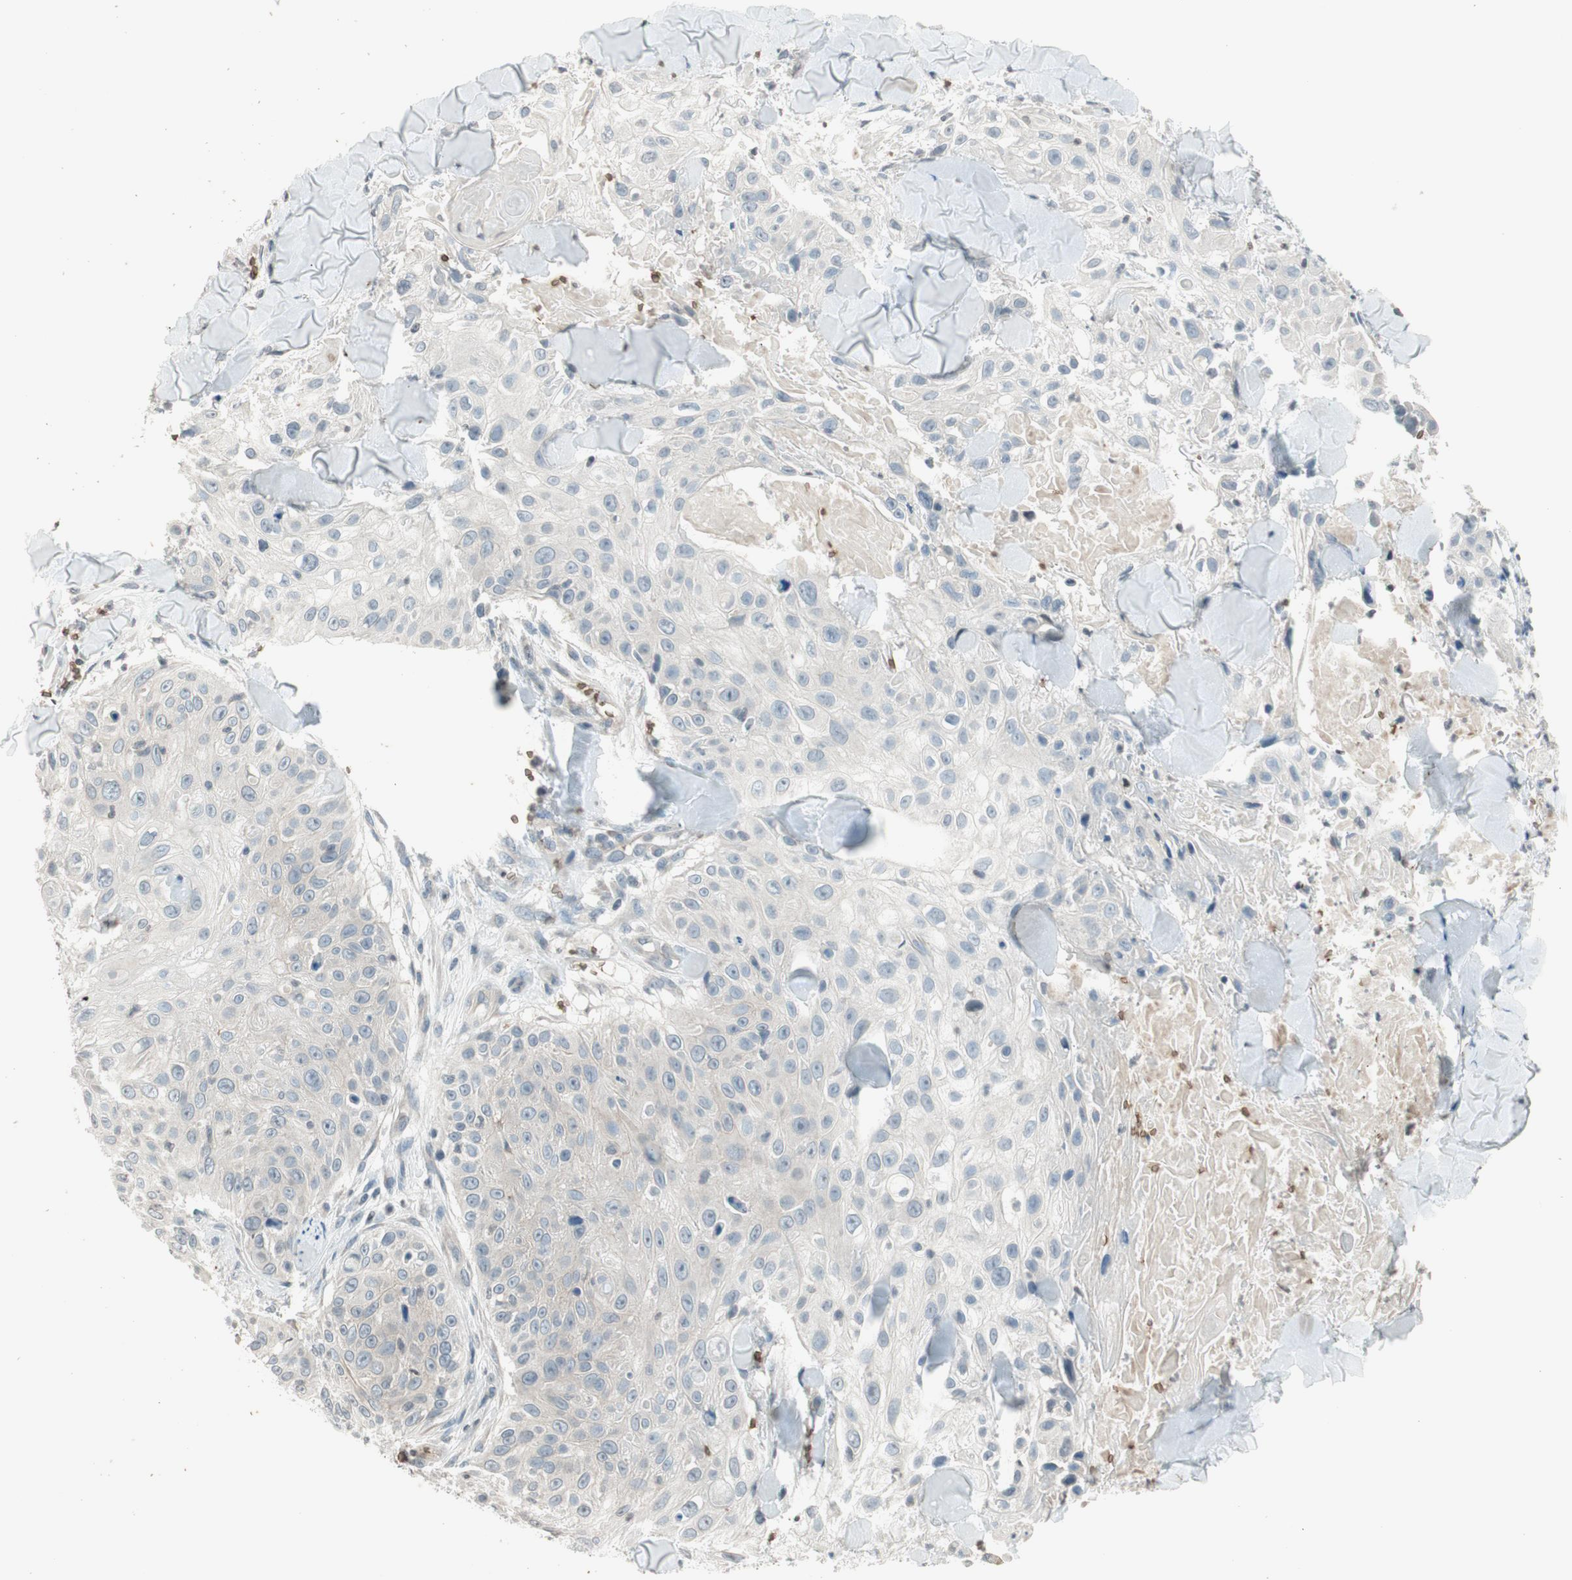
{"staining": {"intensity": "negative", "quantity": "none", "location": "none"}, "tissue": "skin cancer", "cell_type": "Tumor cells", "image_type": "cancer", "snomed": [{"axis": "morphology", "description": "Squamous cell carcinoma, NOS"}, {"axis": "topography", "description": "Skin"}], "caption": "Tumor cells are negative for brown protein staining in skin cancer (squamous cell carcinoma). (DAB (3,3'-diaminobenzidine) immunohistochemistry visualized using brightfield microscopy, high magnification).", "gene": "GYPC", "patient": {"sex": "male", "age": 86}}